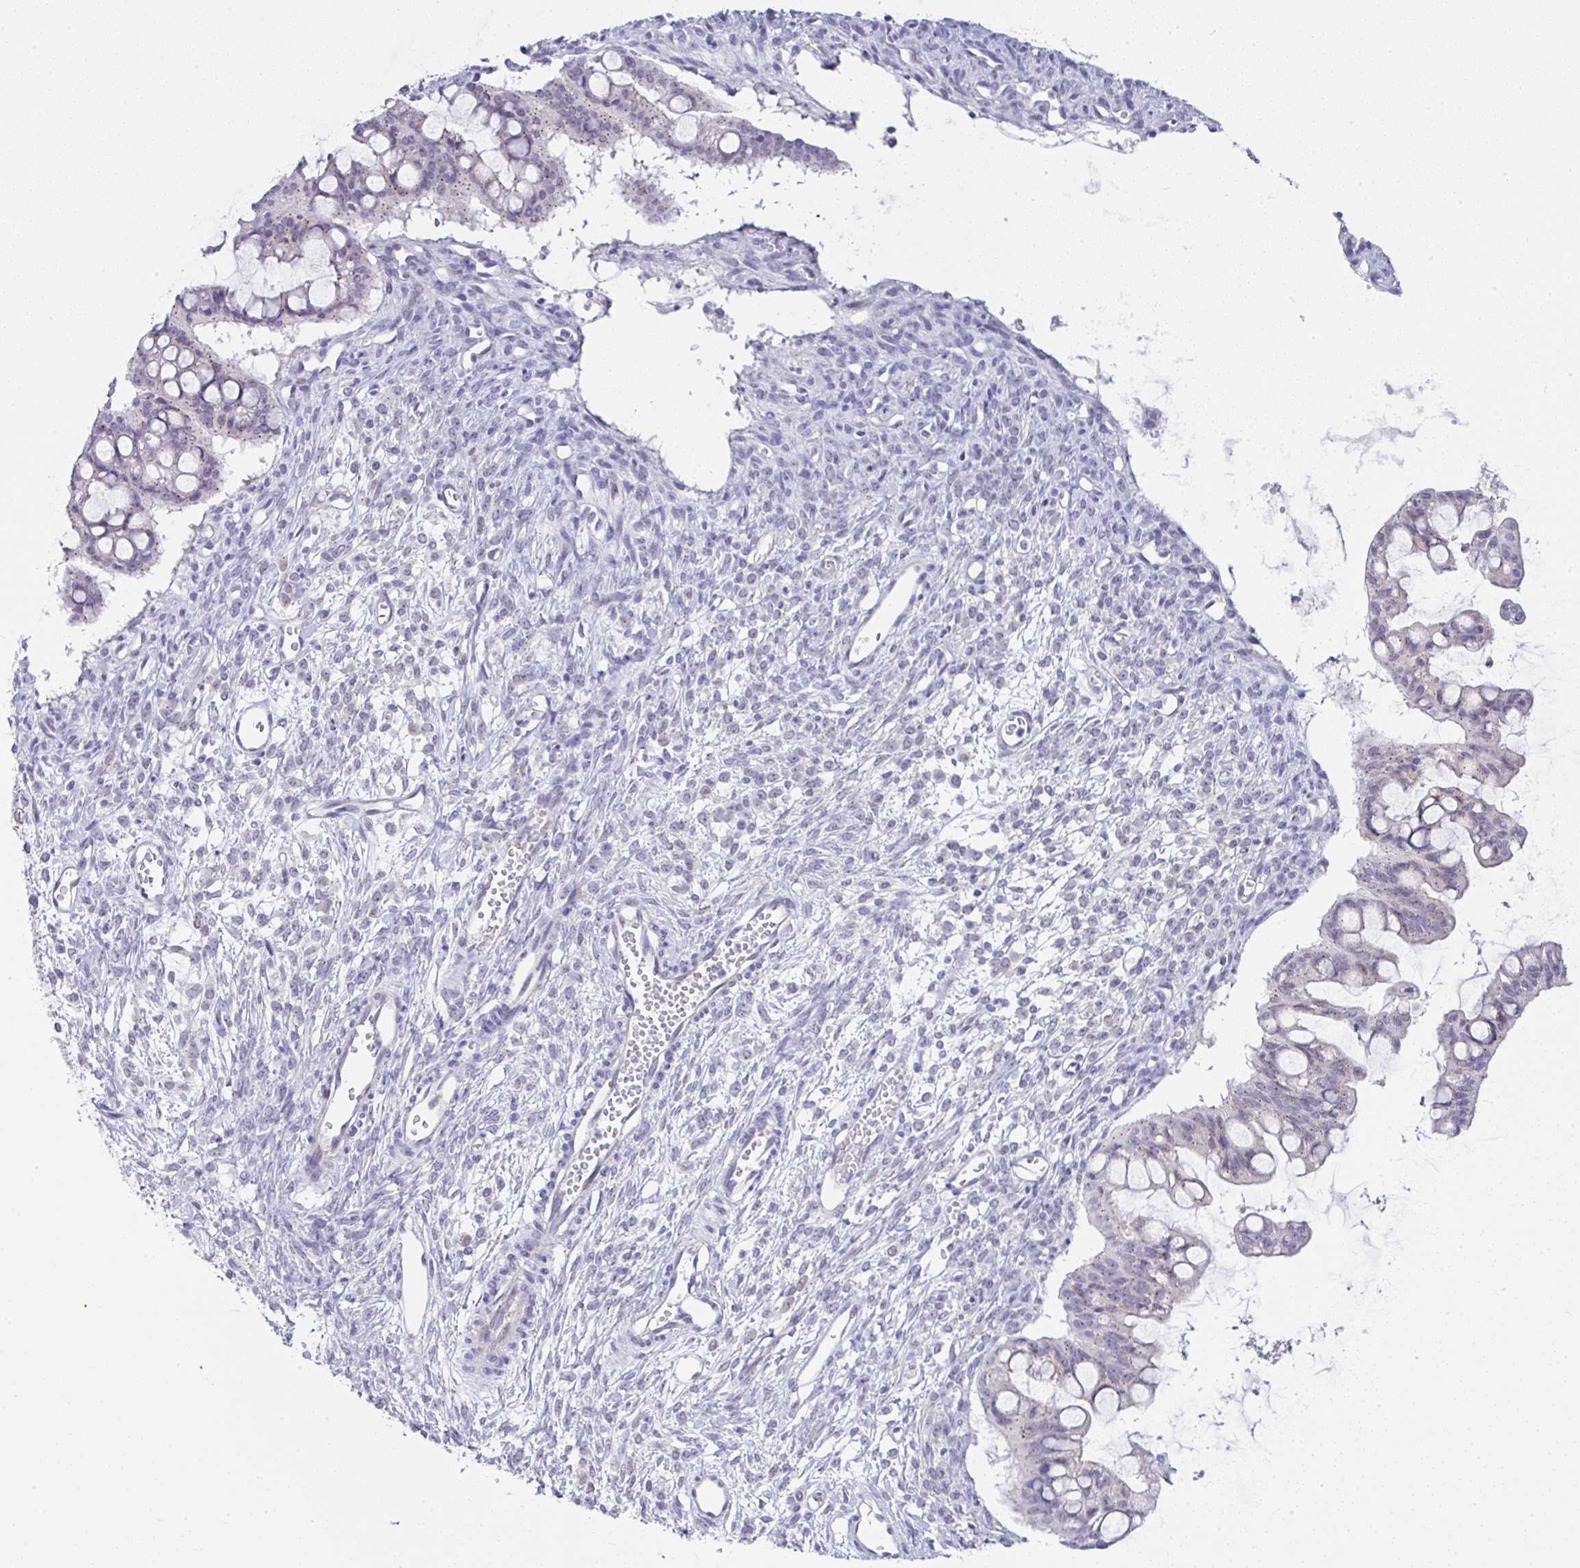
{"staining": {"intensity": "negative", "quantity": "none", "location": "none"}, "tissue": "ovarian cancer", "cell_type": "Tumor cells", "image_type": "cancer", "snomed": [{"axis": "morphology", "description": "Cystadenocarcinoma, mucinous, NOS"}, {"axis": "topography", "description": "Ovary"}], "caption": "This is an immunohistochemistry micrograph of ovarian mucinous cystadenocarcinoma. There is no expression in tumor cells.", "gene": "FAM177A1", "patient": {"sex": "female", "age": 73}}